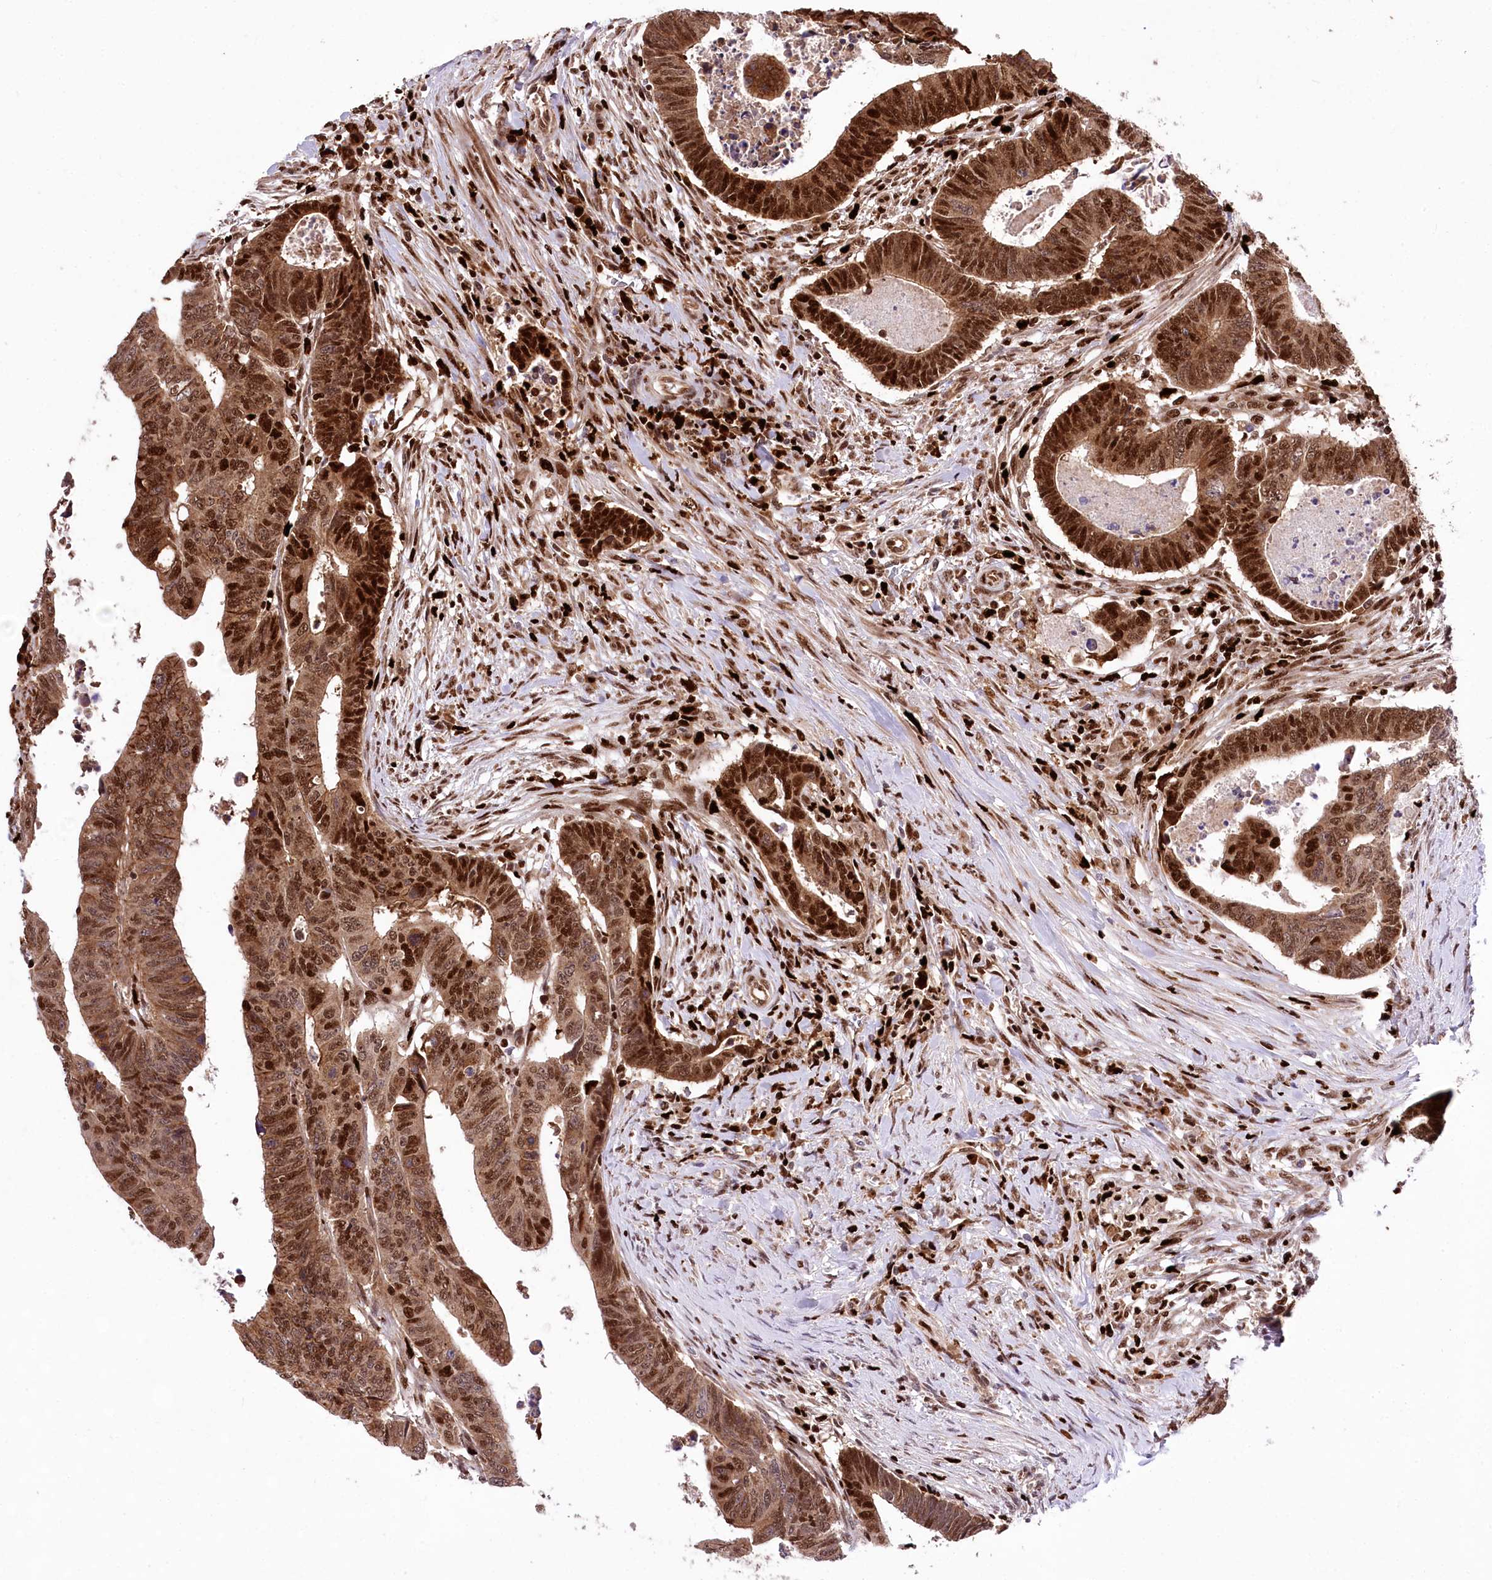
{"staining": {"intensity": "strong", "quantity": ">75%", "location": "cytoplasmic/membranous,nuclear"}, "tissue": "colorectal cancer", "cell_type": "Tumor cells", "image_type": "cancer", "snomed": [{"axis": "morphology", "description": "Normal tissue, NOS"}, {"axis": "morphology", "description": "Adenocarcinoma, NOS"}, {"axis": "topography", "description": "Rectum"}], "caption": "Colorectal cancer stained with IHC exhibits strong cytoplasmic/membranous and nuclear positivity in about >75% of tumor cells. (Stains: DAB (3,3'-diaminobenzidine) in brown, nuclei in blue, Microscopy: brightfield microscopy at high magnification).", "gene": "FIGN", "patient": {"sex": "female", "age": 65}}